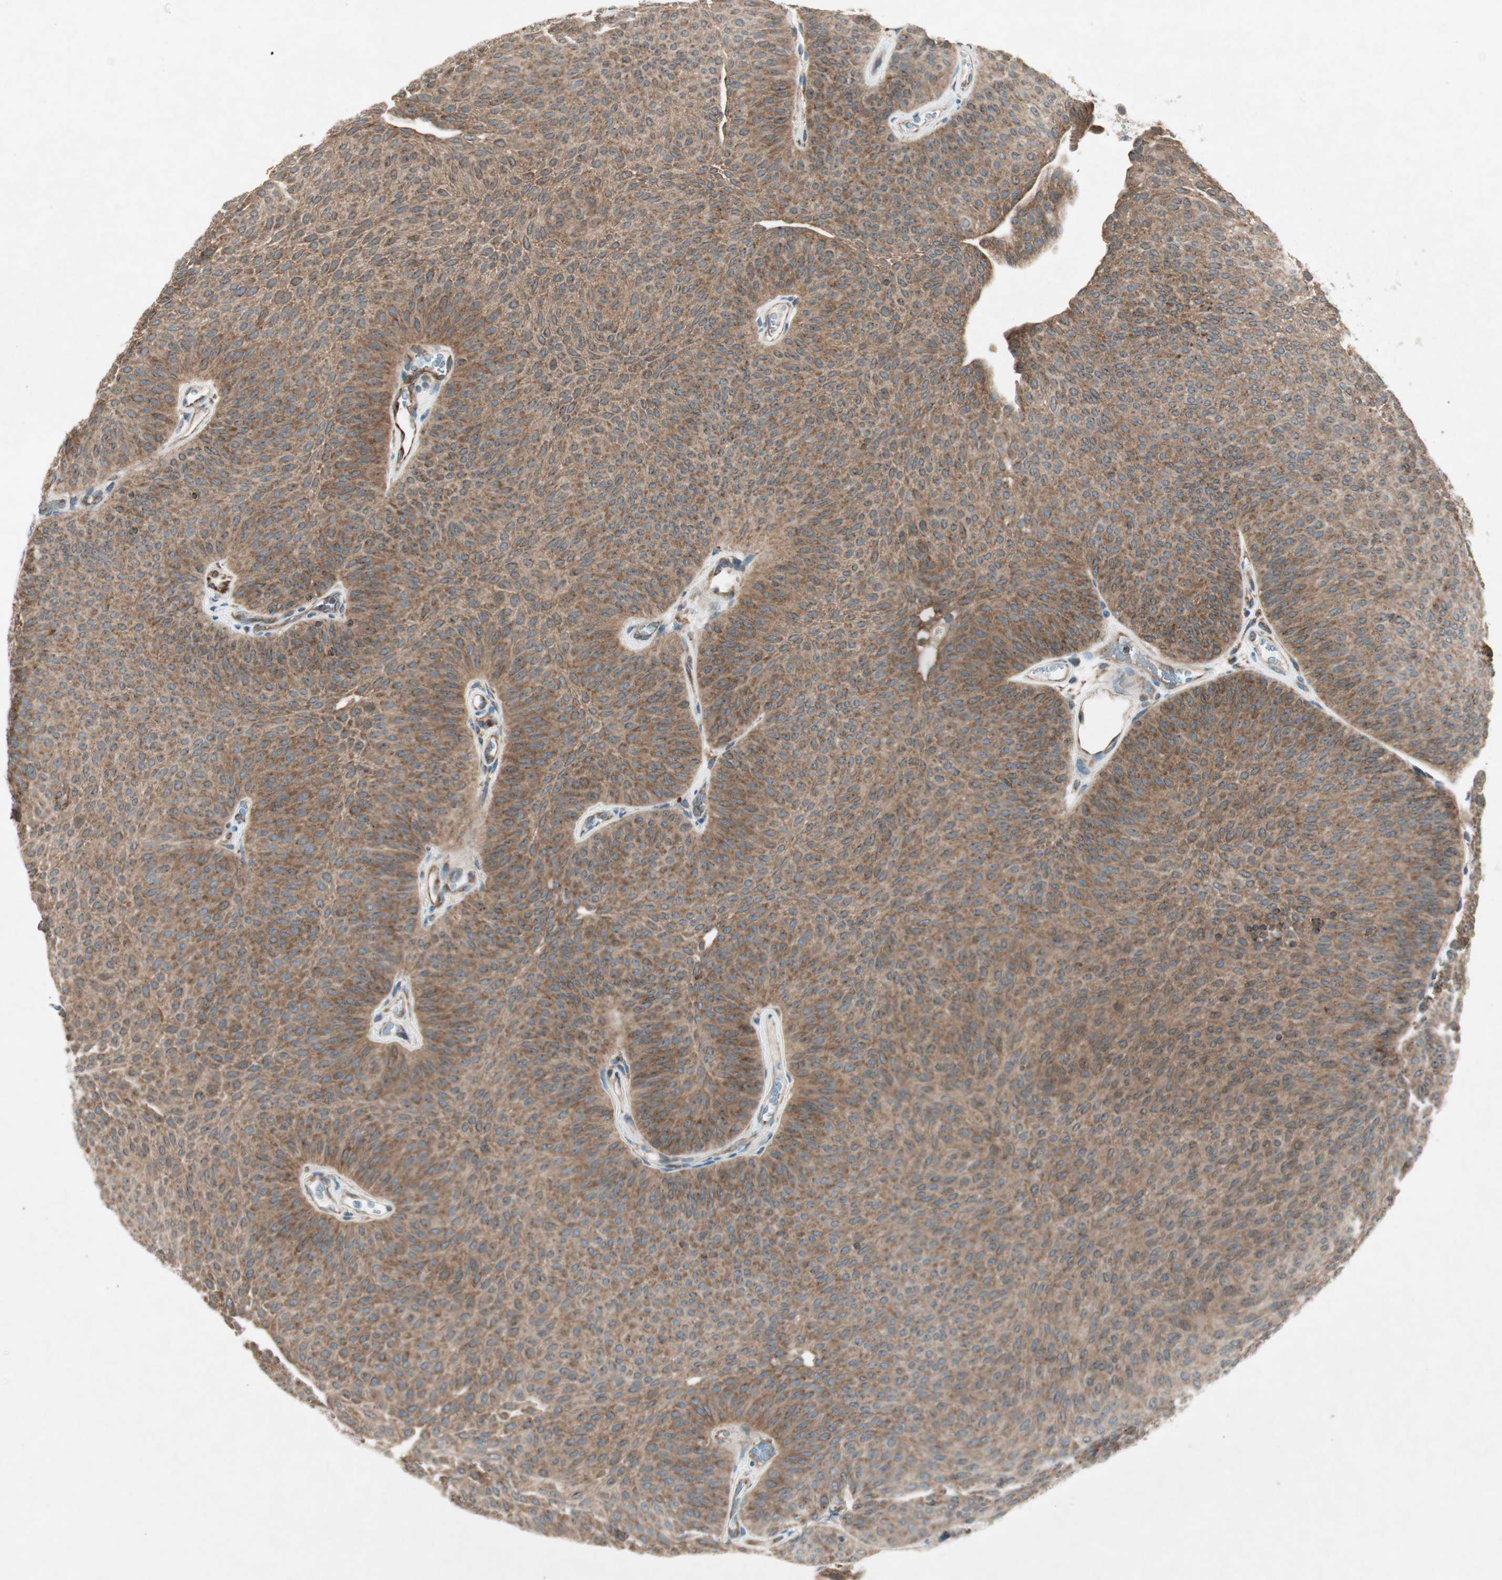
{"staining": {"intensity": "strong", "quantity": ">75%", "location": "cytoplasmic/membranous"}, "tissue": "urothelial cancer", "cell_type": "Tumor cells", "image_type": "cancer", "snomed": [{"axis": "morphology", "description": "Urothelial carcinoma, Low grade"}, {"axis": "topography", "description": "Urinary bladder"}], "caption": "Human urothelial cancer stained for a protein (brown) exhibits strong cytoplasmic/membranous positive expression in approximately >75% of tumor cells.", "gene": "CHADL", "patient": {"sex": "female", "age": 60}}